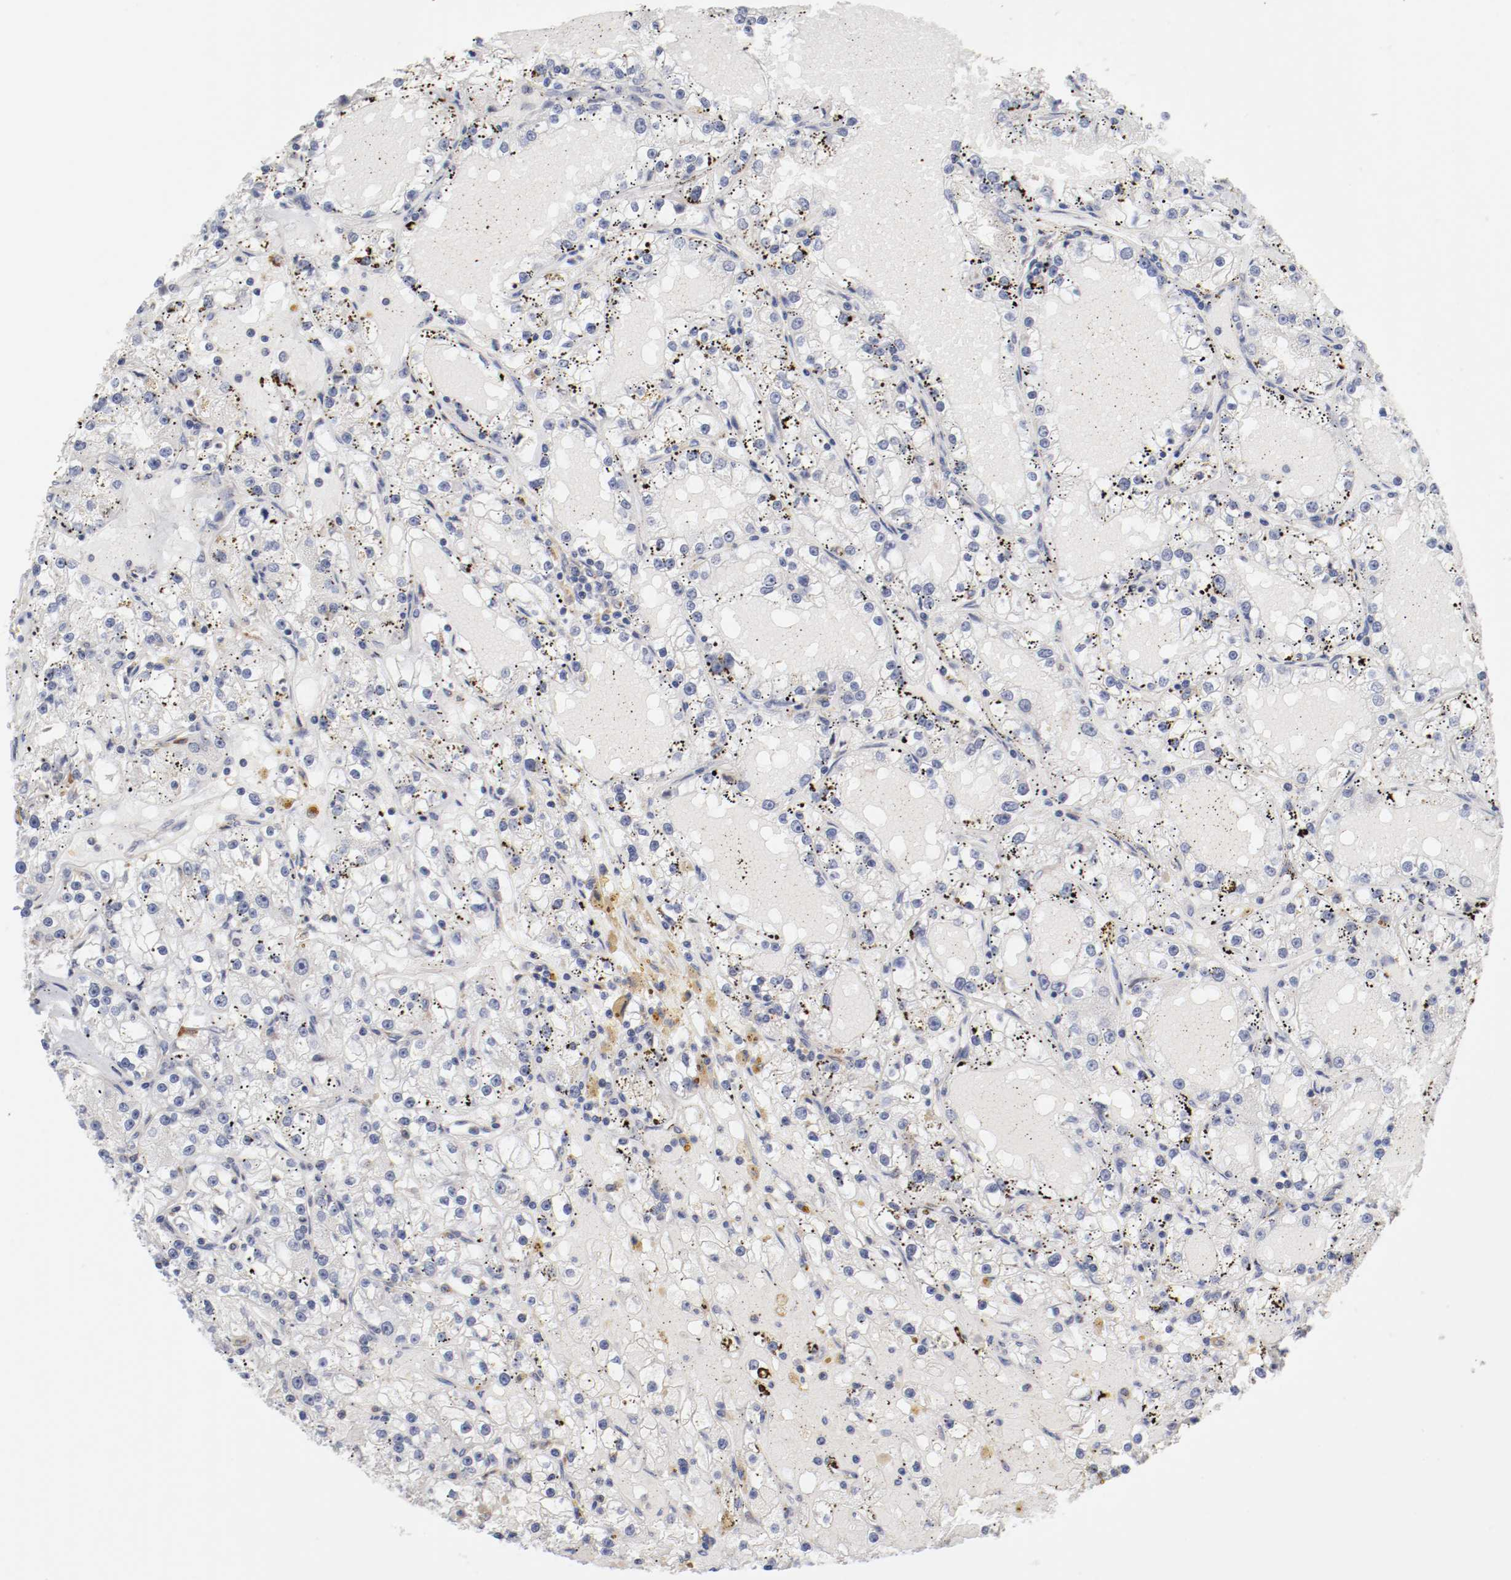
{"staining": {"intensity": "negative", "quantity": "none", "location": "none"}, "tissue": "renal cancer", "cell_type": "Tumor cells", "image_type": "cancer", "snomed": [{"axis": "morphology", "description": "Adenocarcinoma, NOS"}, {"axis": "topography", "description": "Kidney"}], "caption": "This is a photomicrograph of immunohistochemistry staining of renal adenocarcinoma, which shows no positivity in tumor cells. (DAB (3,3'-diaminobenzidine) immunohistochemistry visualized using brightfield microscopy, high magnification).", "gene": "CBL", "patient": {"sex": "male", "age": 56}}